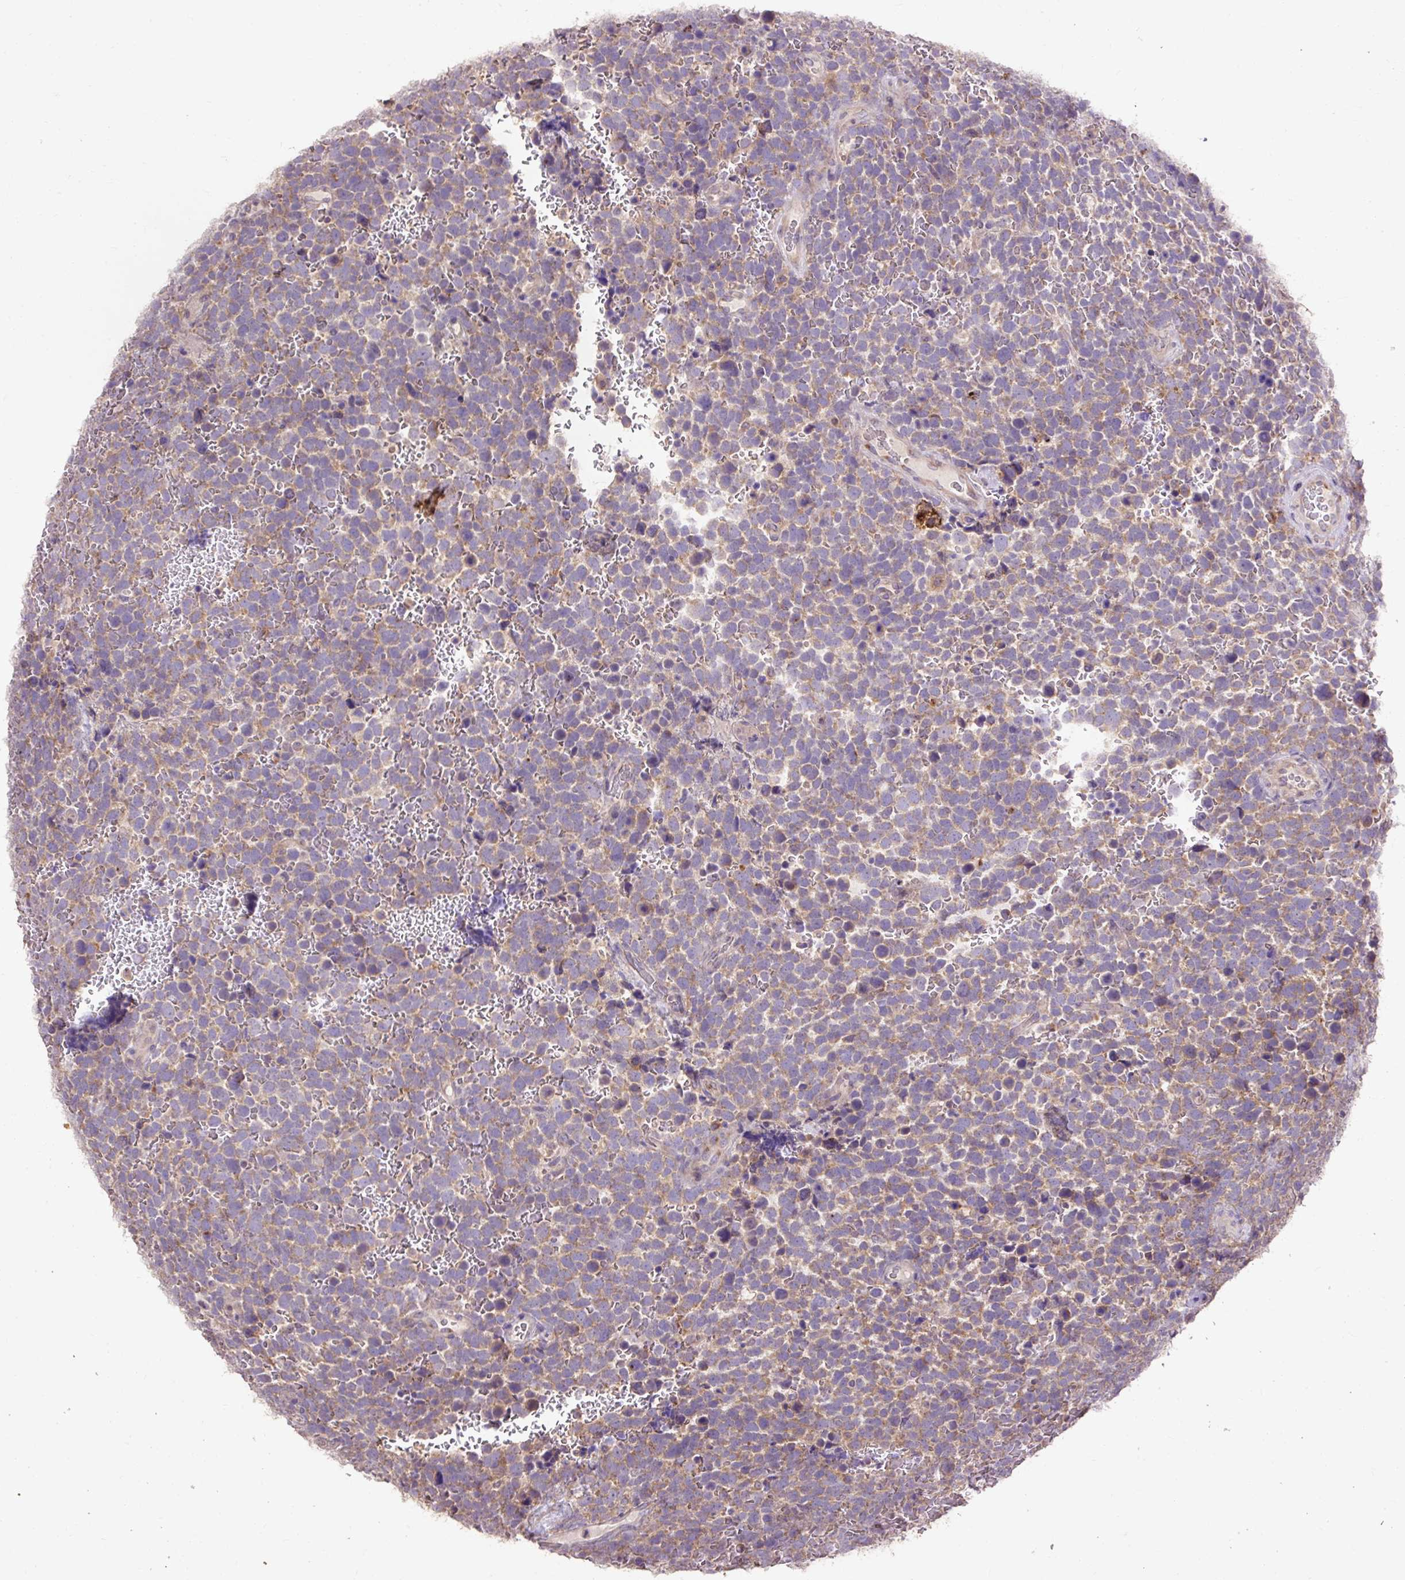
{"staining": {"intensity": "weak", "quantity": ">75%", "location": "cytoplasmic/membranous"}, "tissue": "urothelial cancer", "cell_type": "Tumor cells", "image_type": "cancer", "snomed": [{"axis": "morphology", "description": "Urothelial carcinoma, High grade"}, {"axis": "topography", "description": "Urinary bladder"}], "caption": "A brown stain shows weak cytoplasmic/membranous positivity of a protein in human urothelial carcinoma (high-grade) tumor cells. (Brightfield microscopy of DAB IHC at high magnification).", "gene": "ABR", "patient": {"sex": "female", "age": 82}}